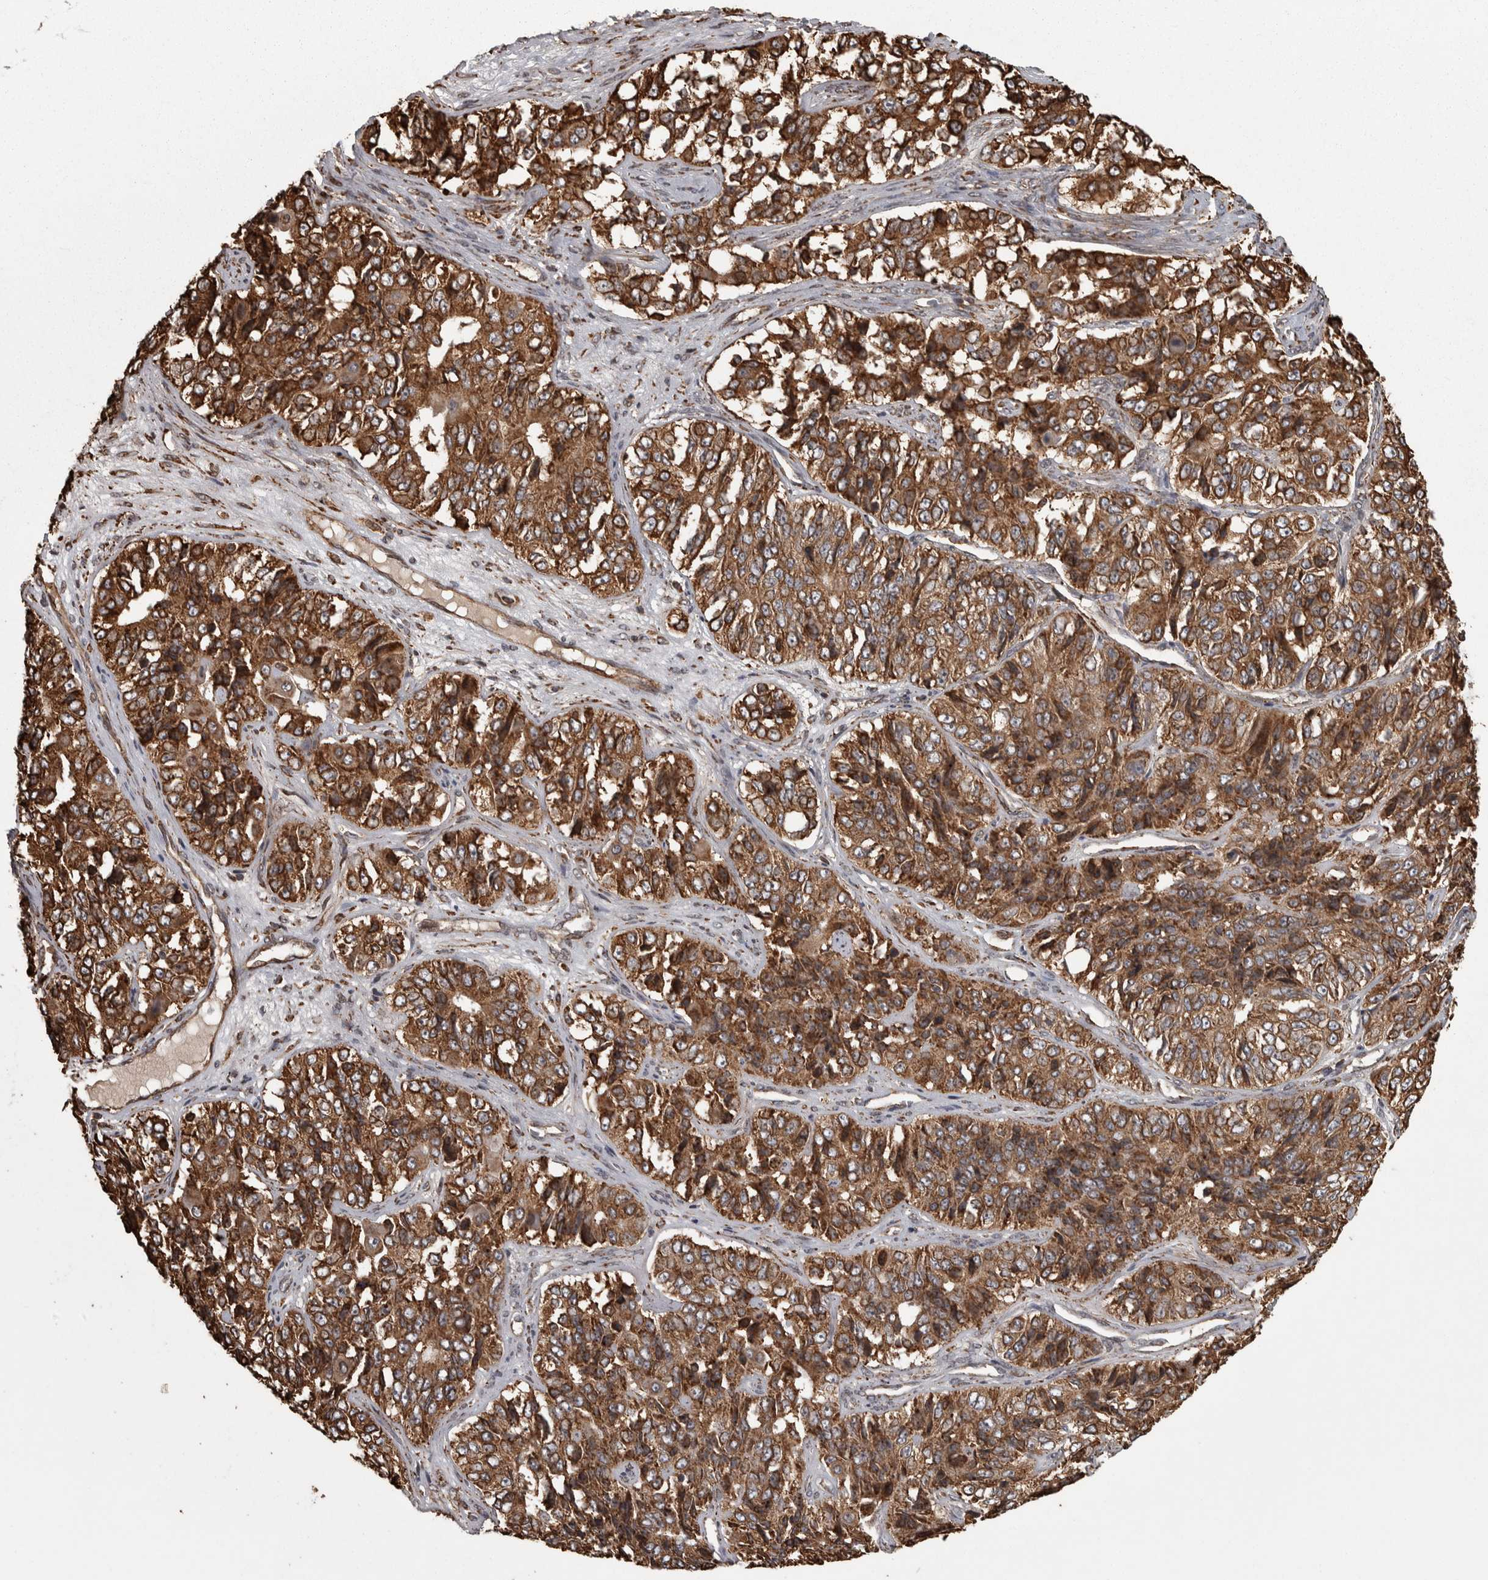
{"staining": {"intensity": "strong", "quantity": ">75%", "location": "cytoplasmic/membranous"}, "tissue": "ovarian cancer", "cell_type": "Tumor cells", "image_type": "cancer", "snomed": [{"axis": "morphology", "description": "Carcinoma, endometroid"}, {"axis": "topography", "description": "Ovary"}], "caption": "IHC histopathology image of ovarian cancer stained for a protein (brown), which shows high levels of strong cytoplasmic/membranous staining in approximately >75% of tumor cells.", "gene": "AGBL3", "patient": {"sex": "female", "age": 51}}